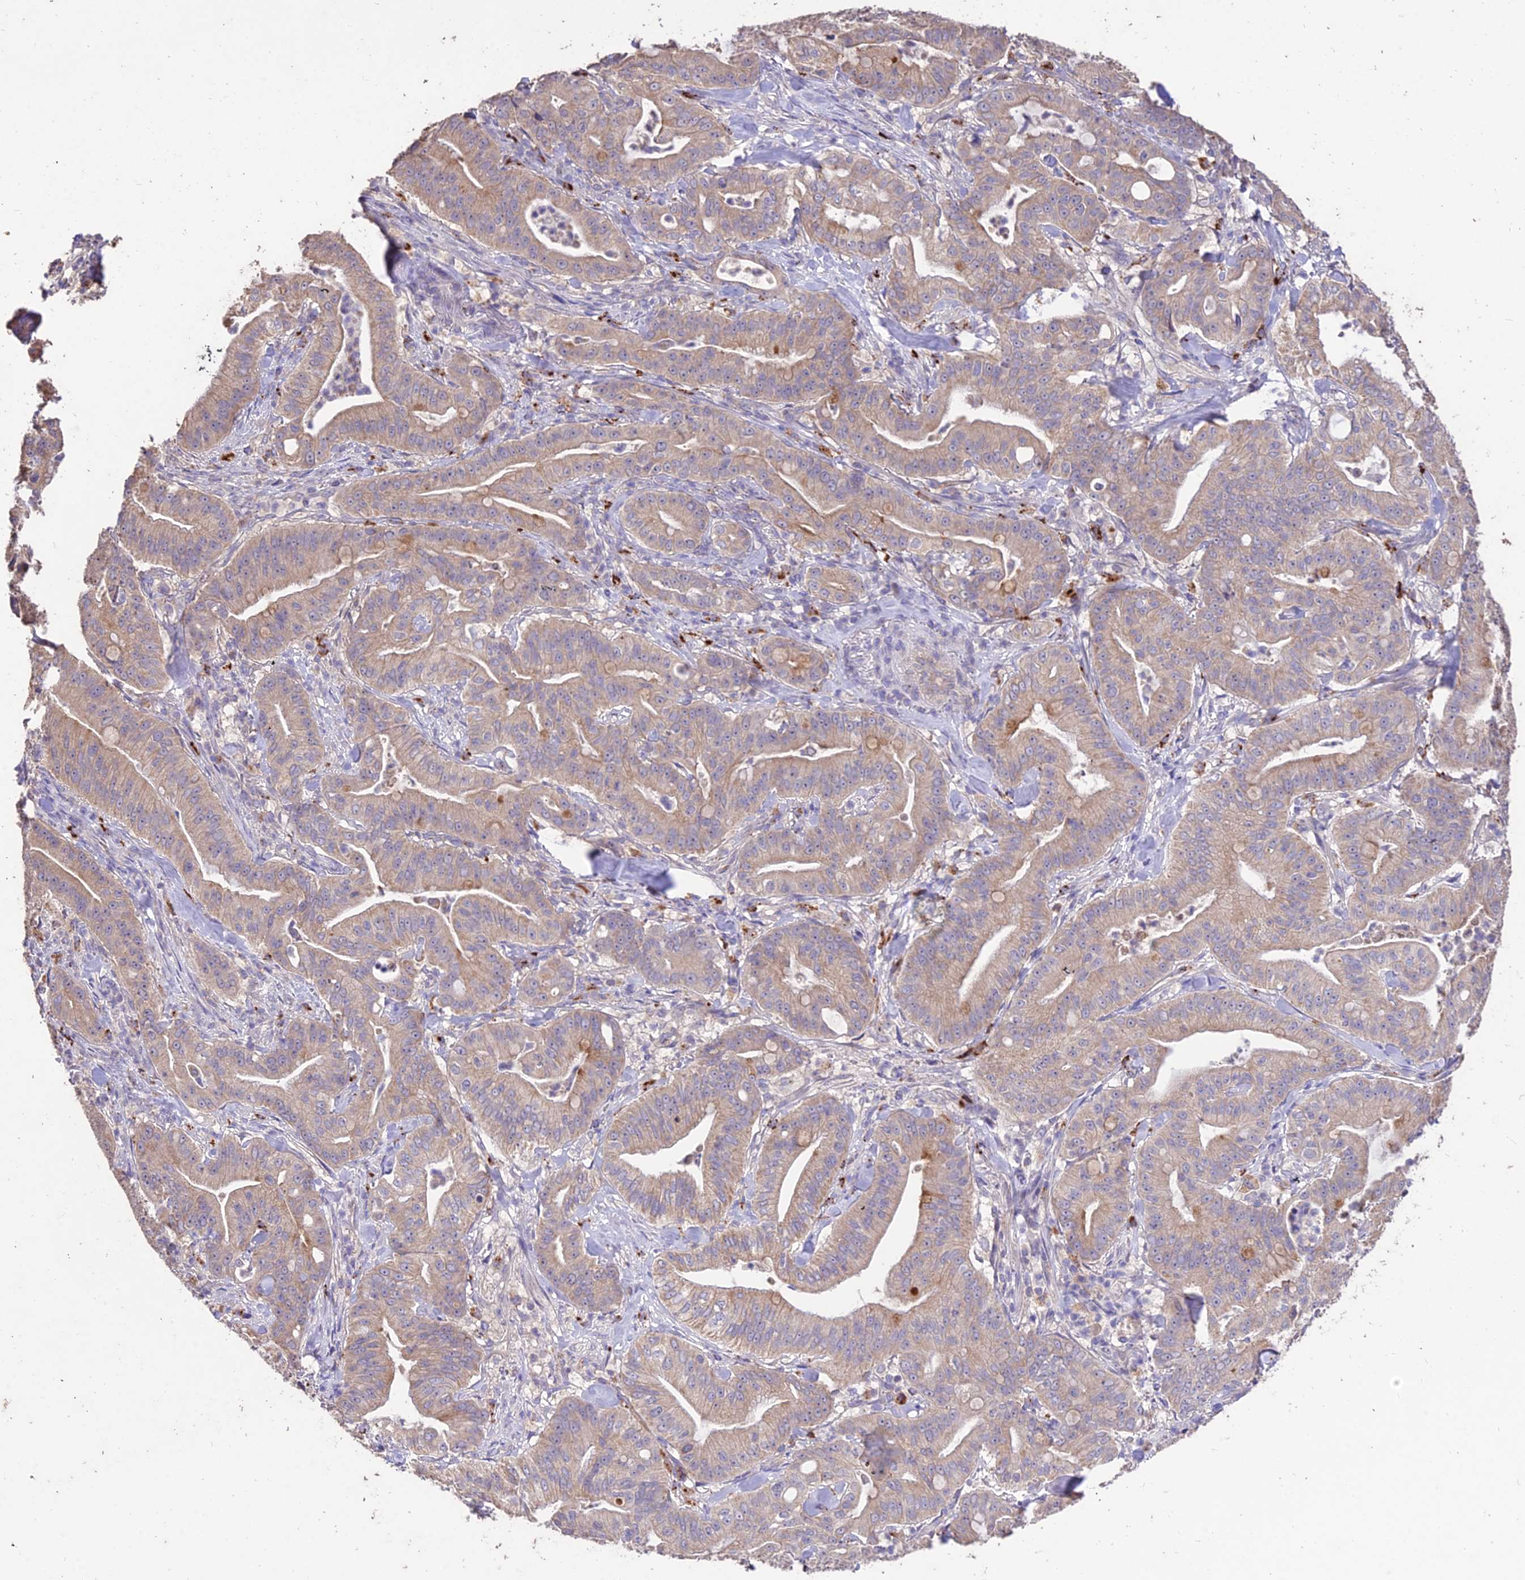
{"staining": {"intensity": "moderate", "quantity": "<25%", "location": "cytoplasmic/membranous"}, "tissue": "pancreatic cancer", "cell_type": "Tumor cells", "image_type": "cancer", "snomed": [{"axis": "morphology", "description": "Adenocarcinoma, NOS"}, {"axis": "topography", "description": "Pancreas"}], "caption": "The immunohistochemical stain shows moderate cytoplasmic/membranous expression in tumor cells of pancreatic adenocarcinoma tissue. (DAB (3,3'-diaminobenzidine) IHC, brown staining for protein, blue staining for nuclei).", "gene": "SDHD", "patient": {"sex": "male", "age": 71}}